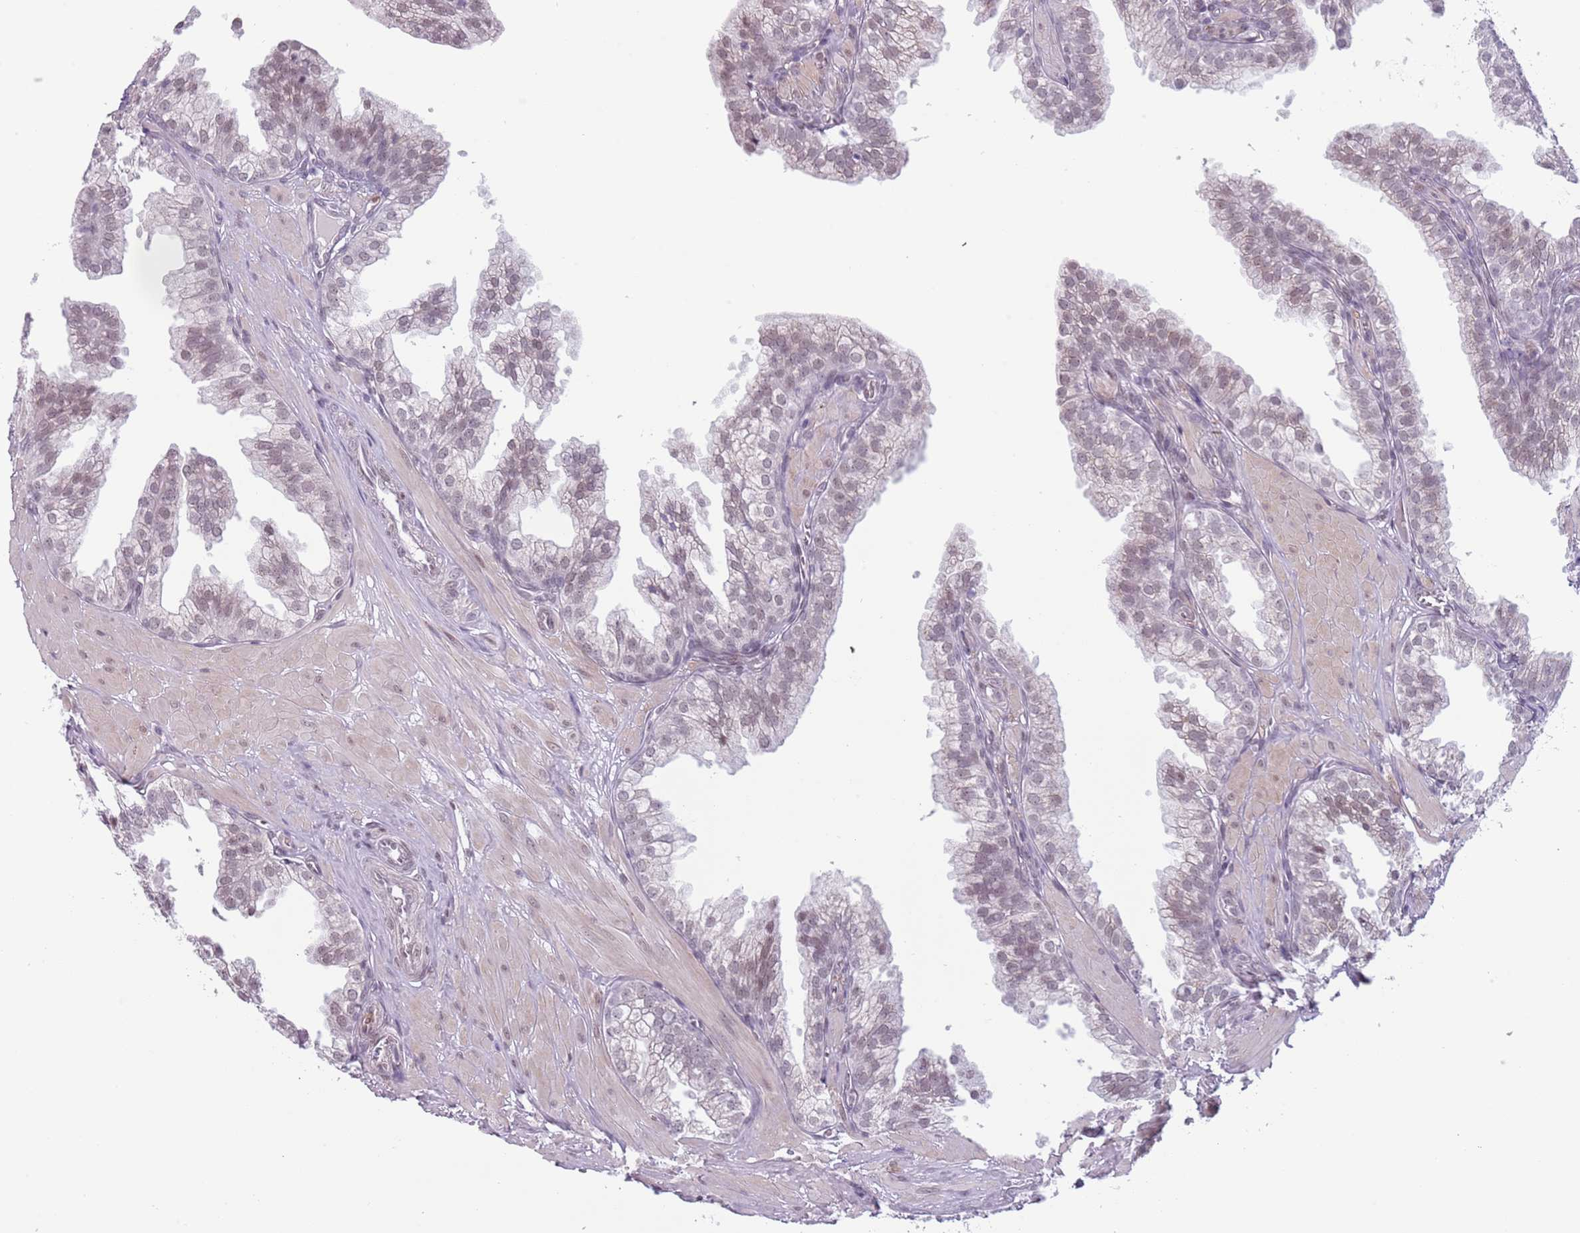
{"staining": {"intensity": "weak", "quantity": "25%-75%", "location": "nuclear"}, "tissue": "prostate", "cell_type": "Glandular cells", "image_type": "normal", "snomed": [{"axis": "morphology", "description": "Normal tissue, NOS"}, {"axis": "topography", "description": "Prostate"}, {"axis": "topography", "description": "Peripheral nerve tissue"}], "caption": "IHC image of benign prostate: human prostate stained using immunohistochemistry (IHC) reveals low levels of weak protein expression localized specifically in the nuclear of glandular cells, appearing as a nuclear brown color.", "gene": "REXO4", "patient": {"sex": "male", "age": 55}}